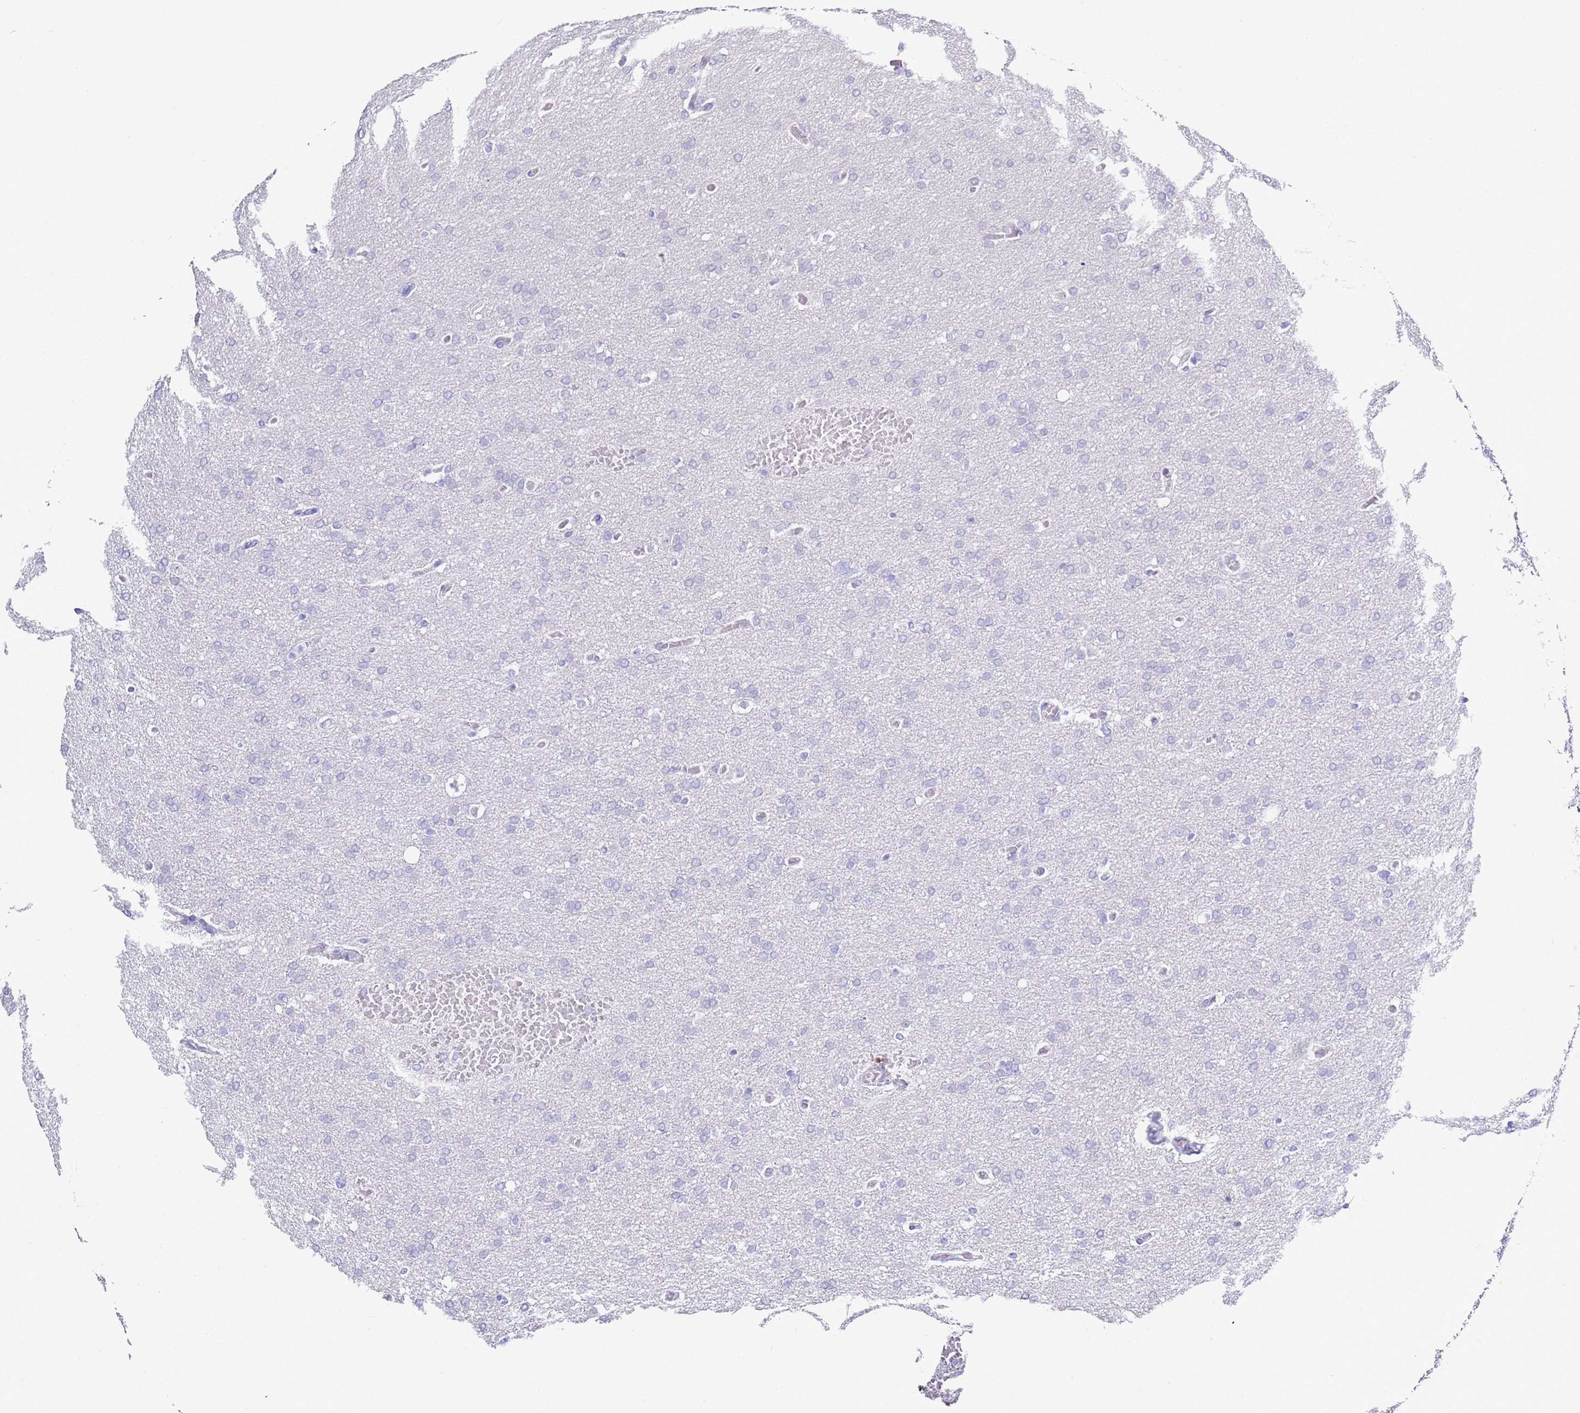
{"staining": {"intensity": "negative", "quantity": "none", "location": "none"}, "tissue": "glioma", "cell_type": "Tumor cells", "image_type": "cancer", "snomed": [{"axis": "morphology", "description": "Glioma, malignant, High grade"}, {"axis": "topography", "description": "Cerebral cortex"}], "caption": "A micrograph of human malignant high-grade glioma is negative for staining in tumor cells.", "gene": "PTBP2", "patient": {"sex": "female", "age": 36}}